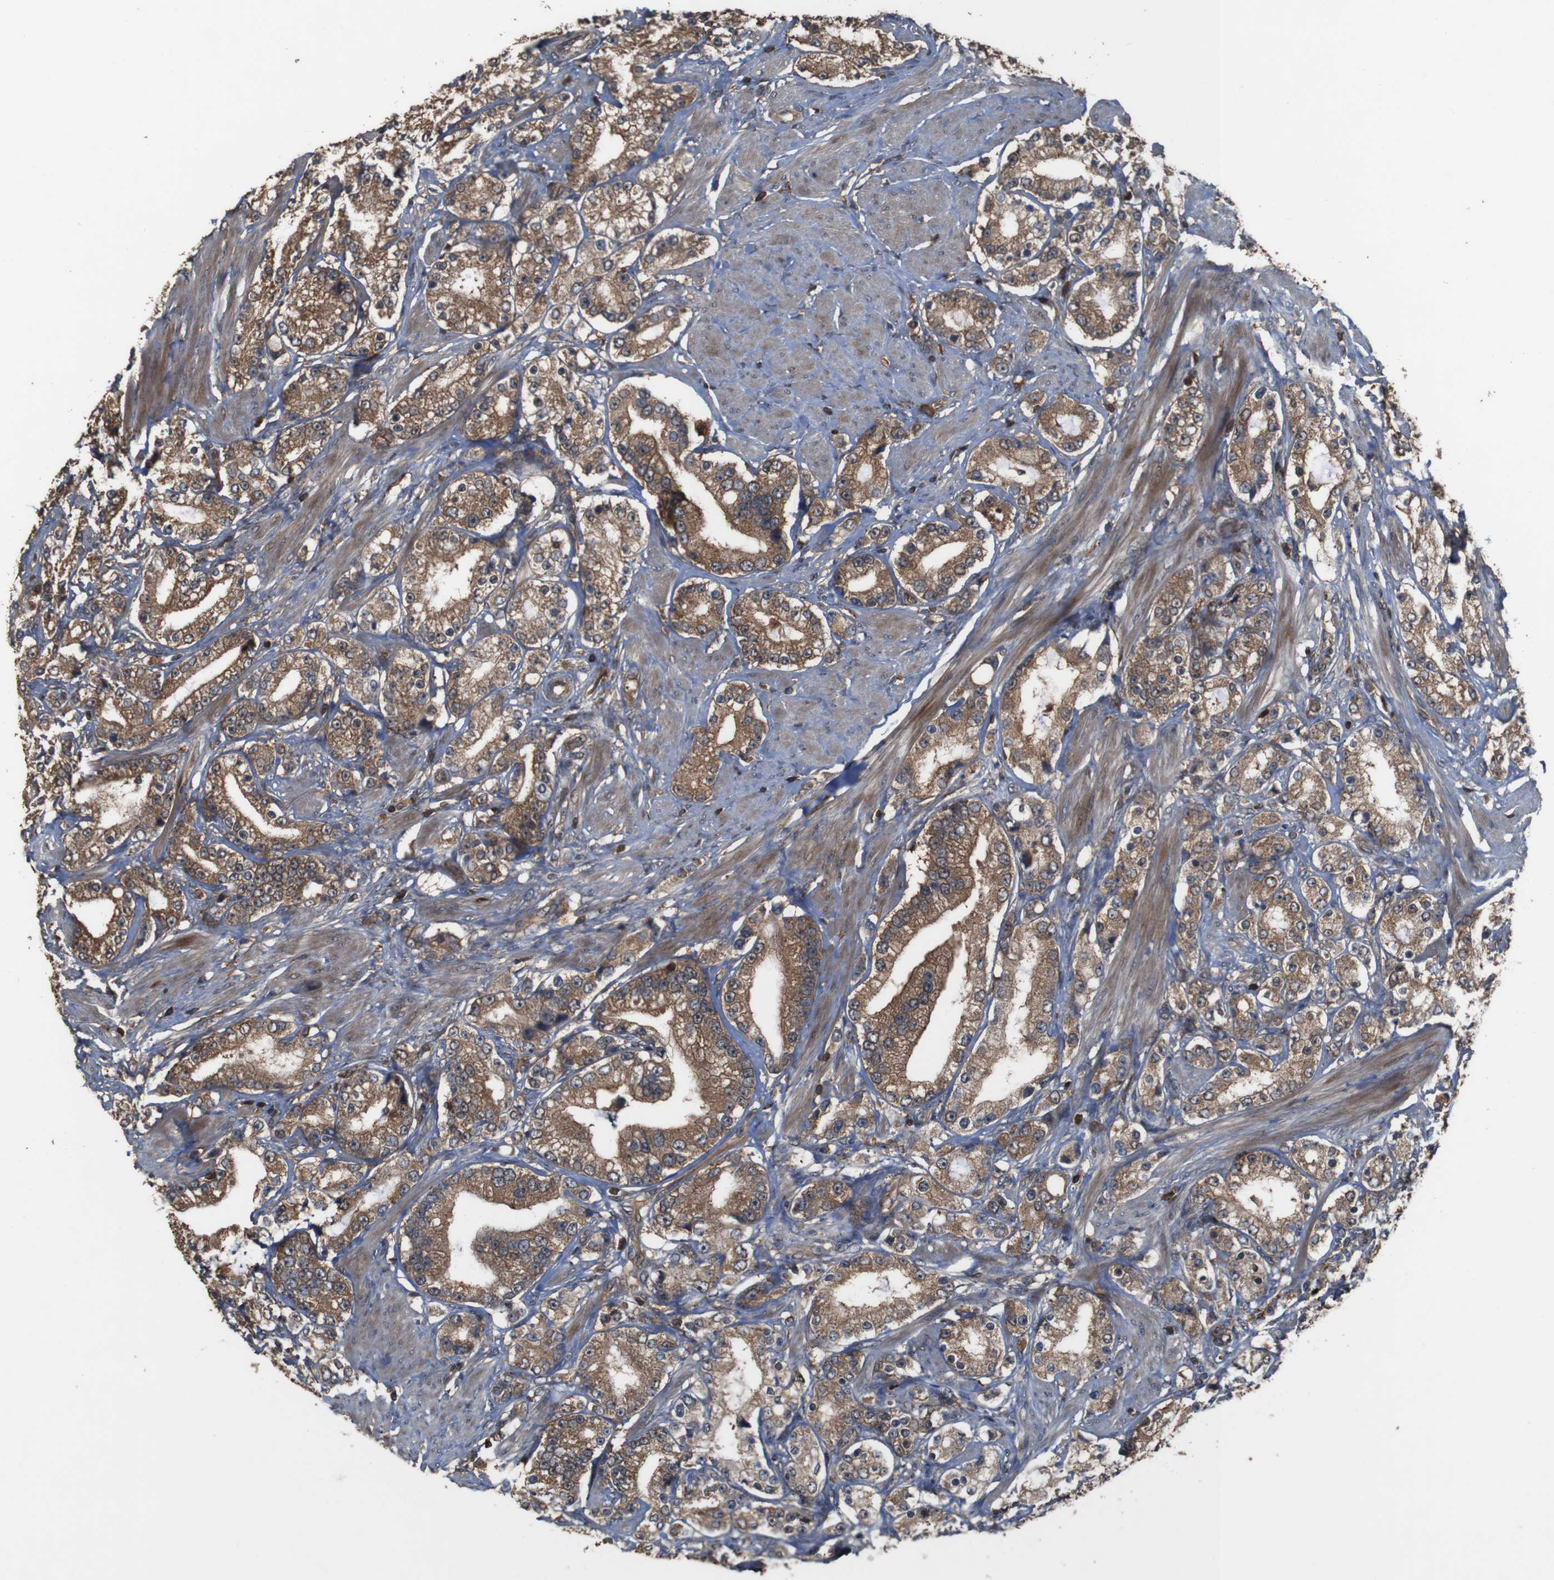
{"staining": {"intensity": "moderate", "quantity": ">75%", "location": "cytoplasmic/membranous"}, "tissue": "prostate cancer", "cell_type": "Tumor cells", "image_type": "cancer", "snomed": [{"axis": "morphology", "description": "Adenocarcinoma, Low grade"}, {"axis": "topography", "description": "Prostate"}], "caption": "Immunohistochemical staining of human prostate cancer displays medium levels of moderate cytoplasmic/membranous protein expression in approximately >75% of tumor cells. The staining is performed using DAB brown chromogen to label protein expression. The nuclei are counter-stained blue using hematoxylin.", "gene": "BAG4", "patient": {"sex": "male", "age": 63}}